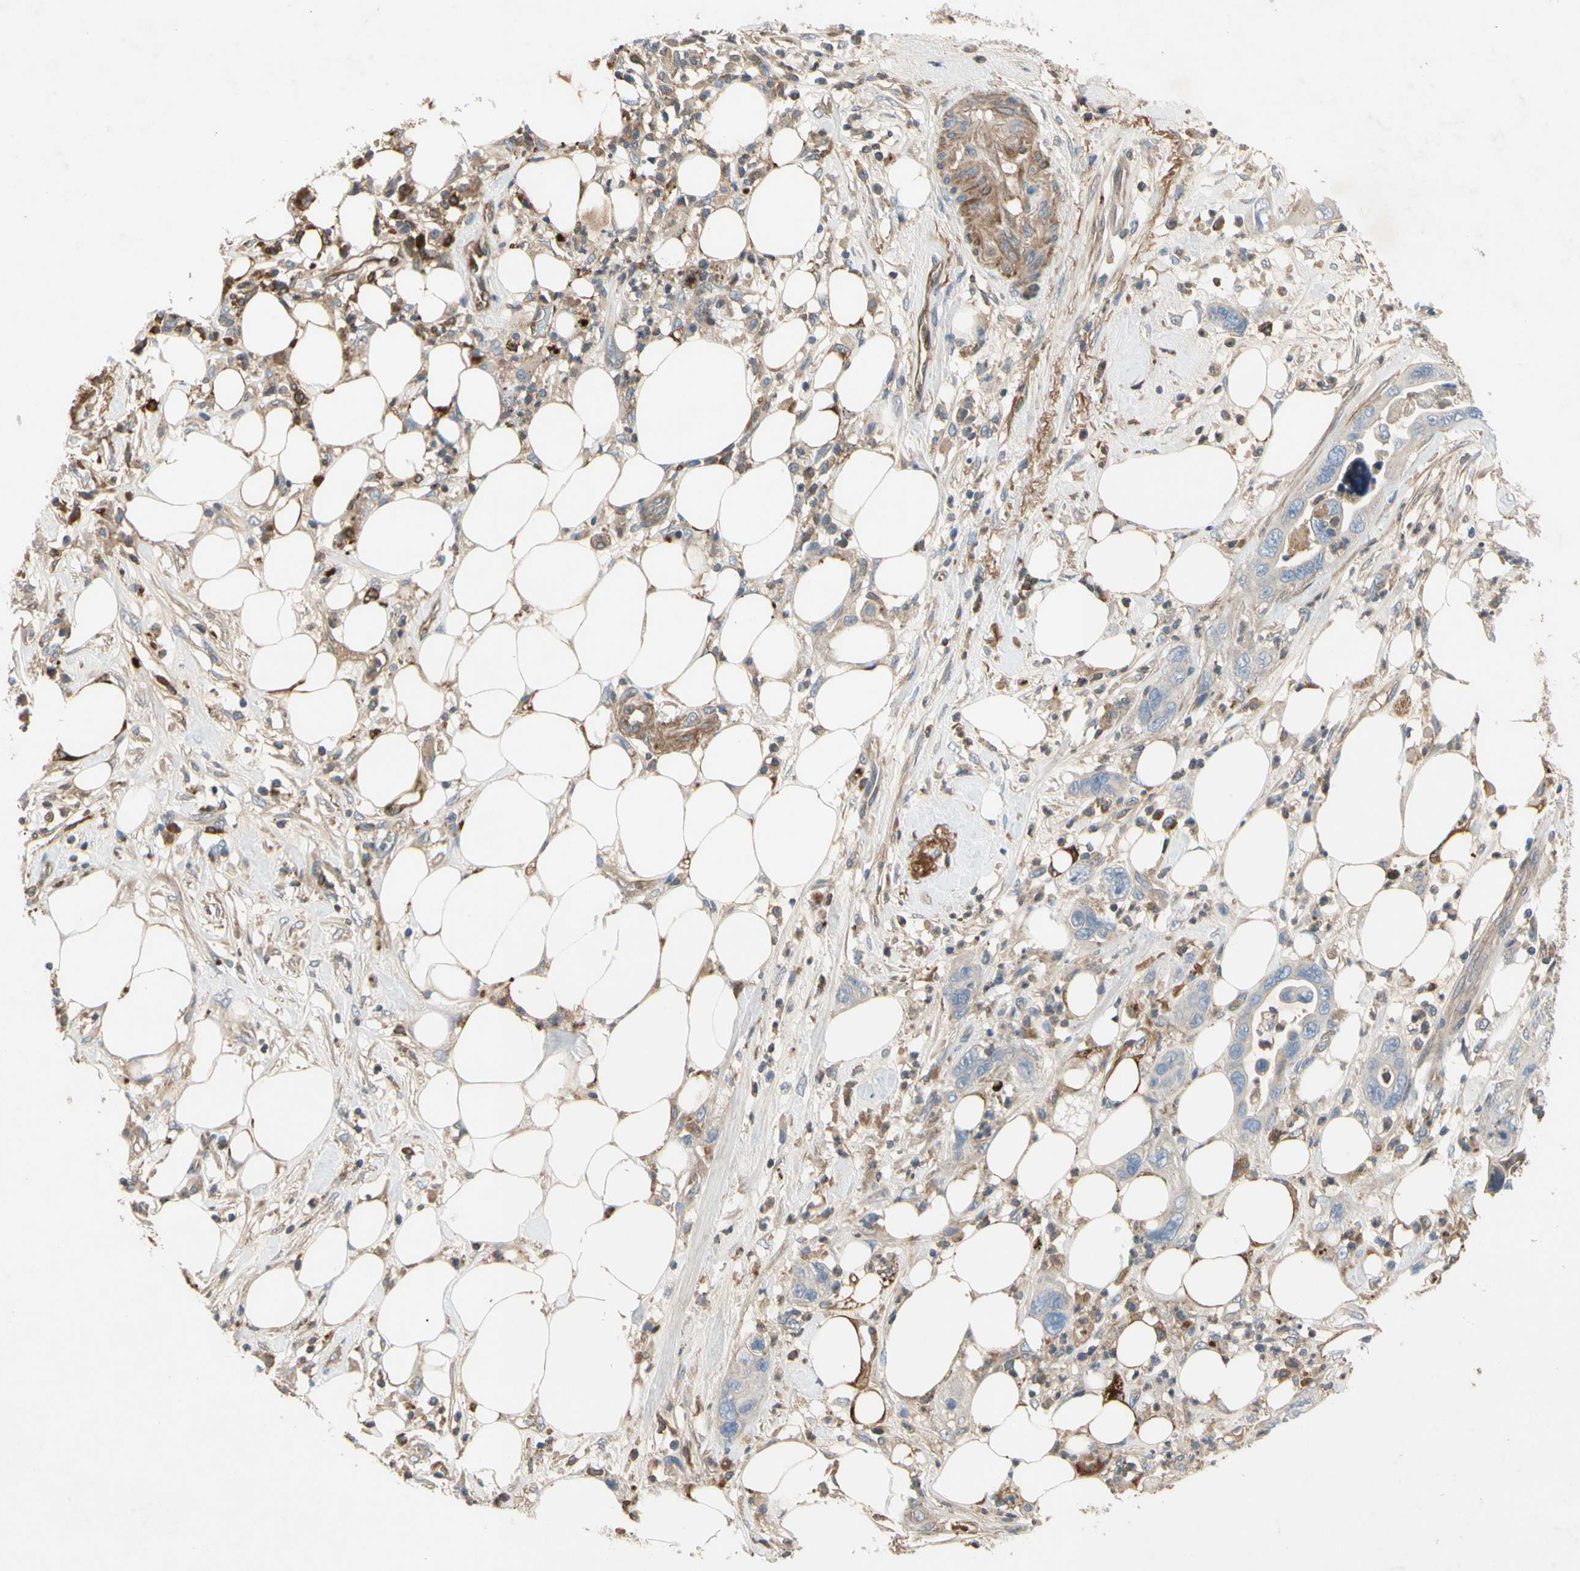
{"staining": {"intensity": "negative", "quantity": "none", "location": "none"}, "tissue": "pancreatic cancer", "cell_type": "Tumor cells", "image_type": "cancer", "snomed": [{"axis": "morphology", "description": "Adenocarcinoma, NOS"}, {"axis": "topography", "description": "Pancreas"}], "caption": "Human pancreatic cancer (adenocarcinoma) stained for a protein using IHC demonstrates no positivity in tumor cells.", "gene": "CRTAC1", "patient": {"sex": "female", "age": 71}}